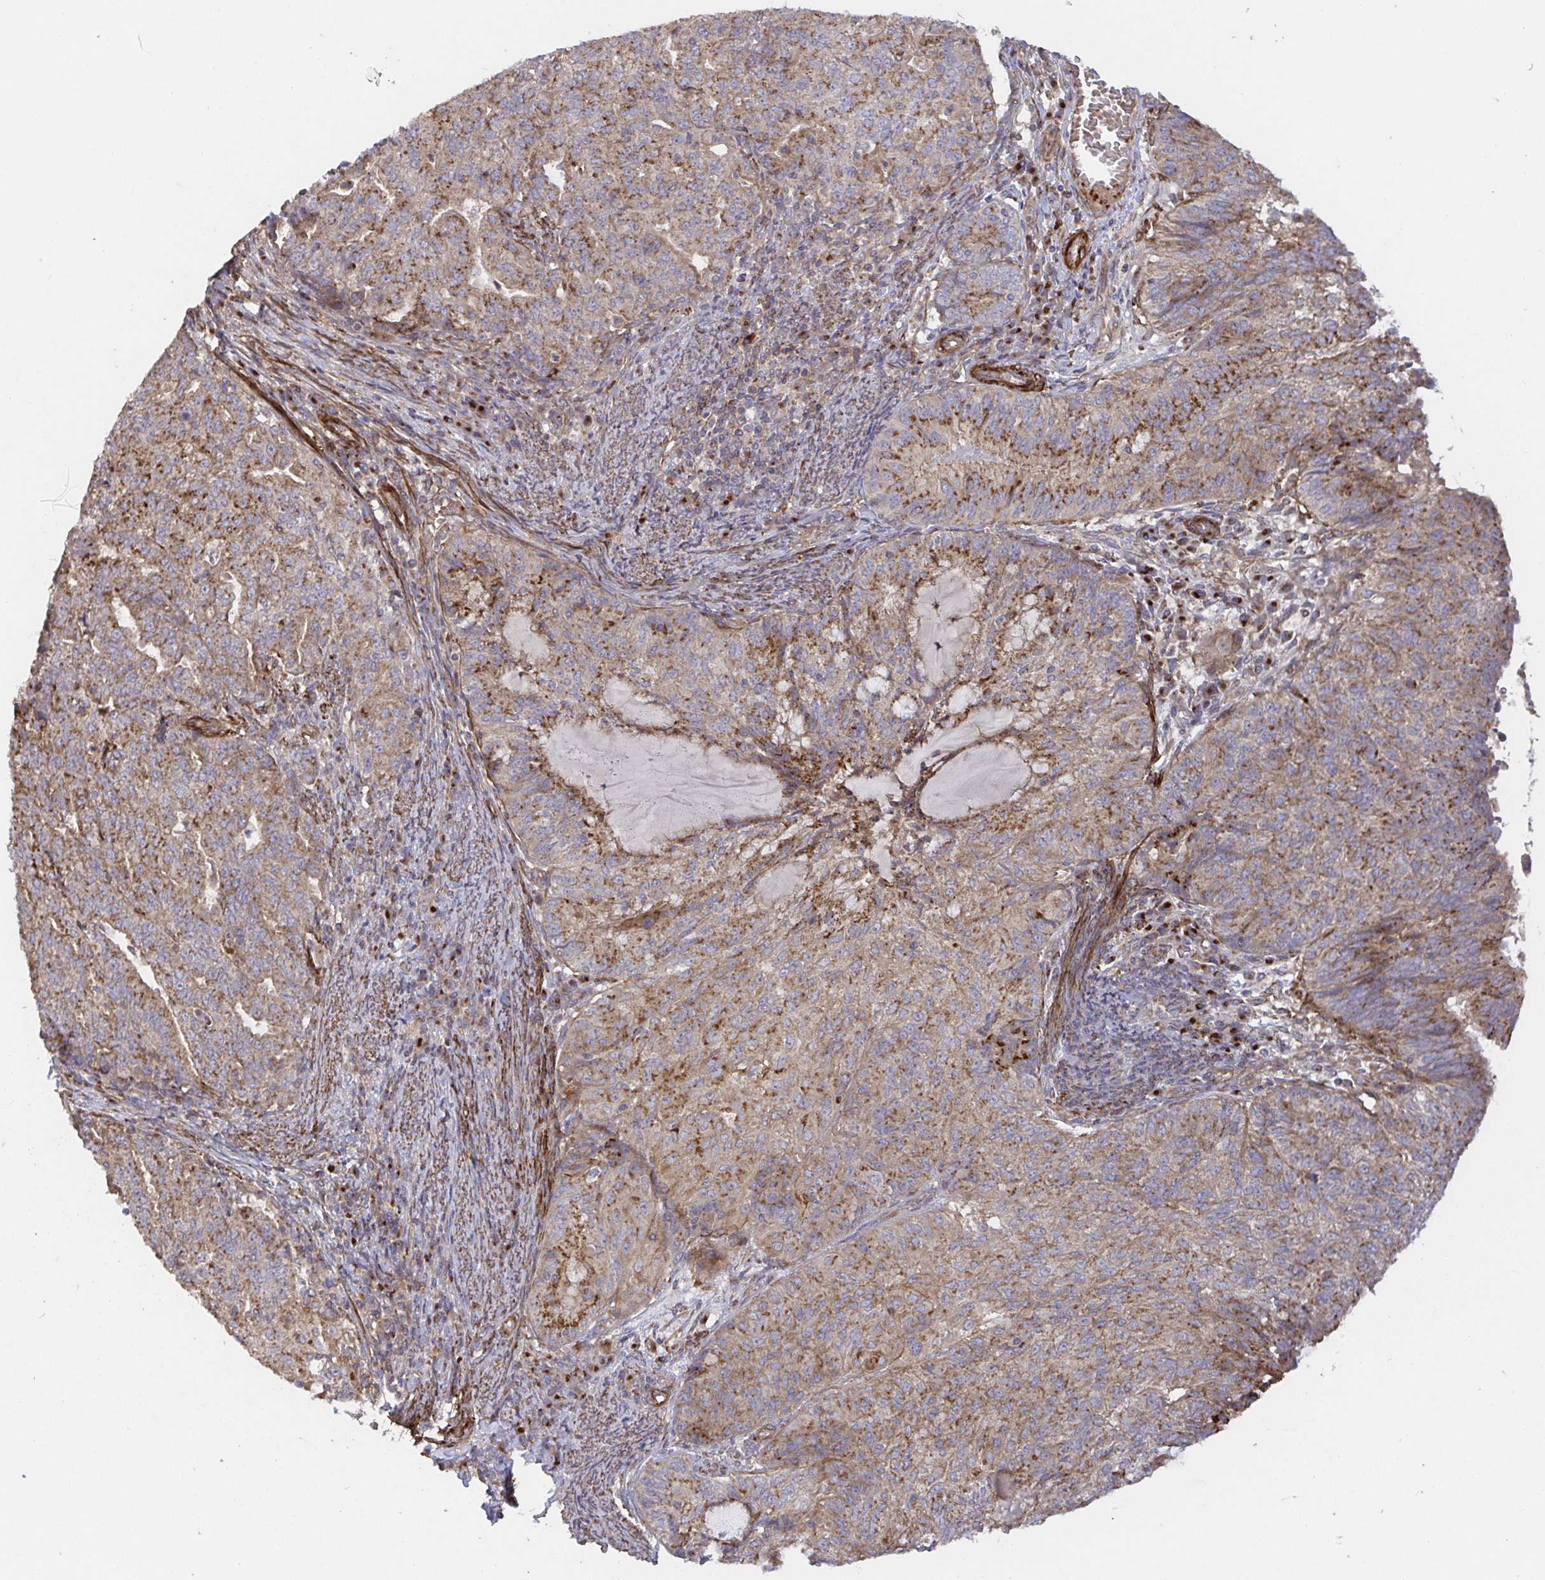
{"staining": {"intensity": "moderate", "quantity": ">75%", "location": "cytoplasmic/membranous"}, "tissue": "endometrial cancer", "cell_type": "Tumor cells", "image_type": "cancer", "snomed": [{"axis": "morphology", "description": "Adenocarcinoma, NOS"}, {"axis": "topography", "description": "Endometrium"}], "caption": "IHC (DAB (3,3'-diaminobenzidine)) staining of human endometrial adenocarcinoma exhibits moderate cytoplasmic/membranous protein staining in about >75% of tumor cells. IHC stains the protein of interest in brown and the nuclei are stained blue.", "gene": "TM9SF4", "patient": {"sex": "female", "age": 82}}